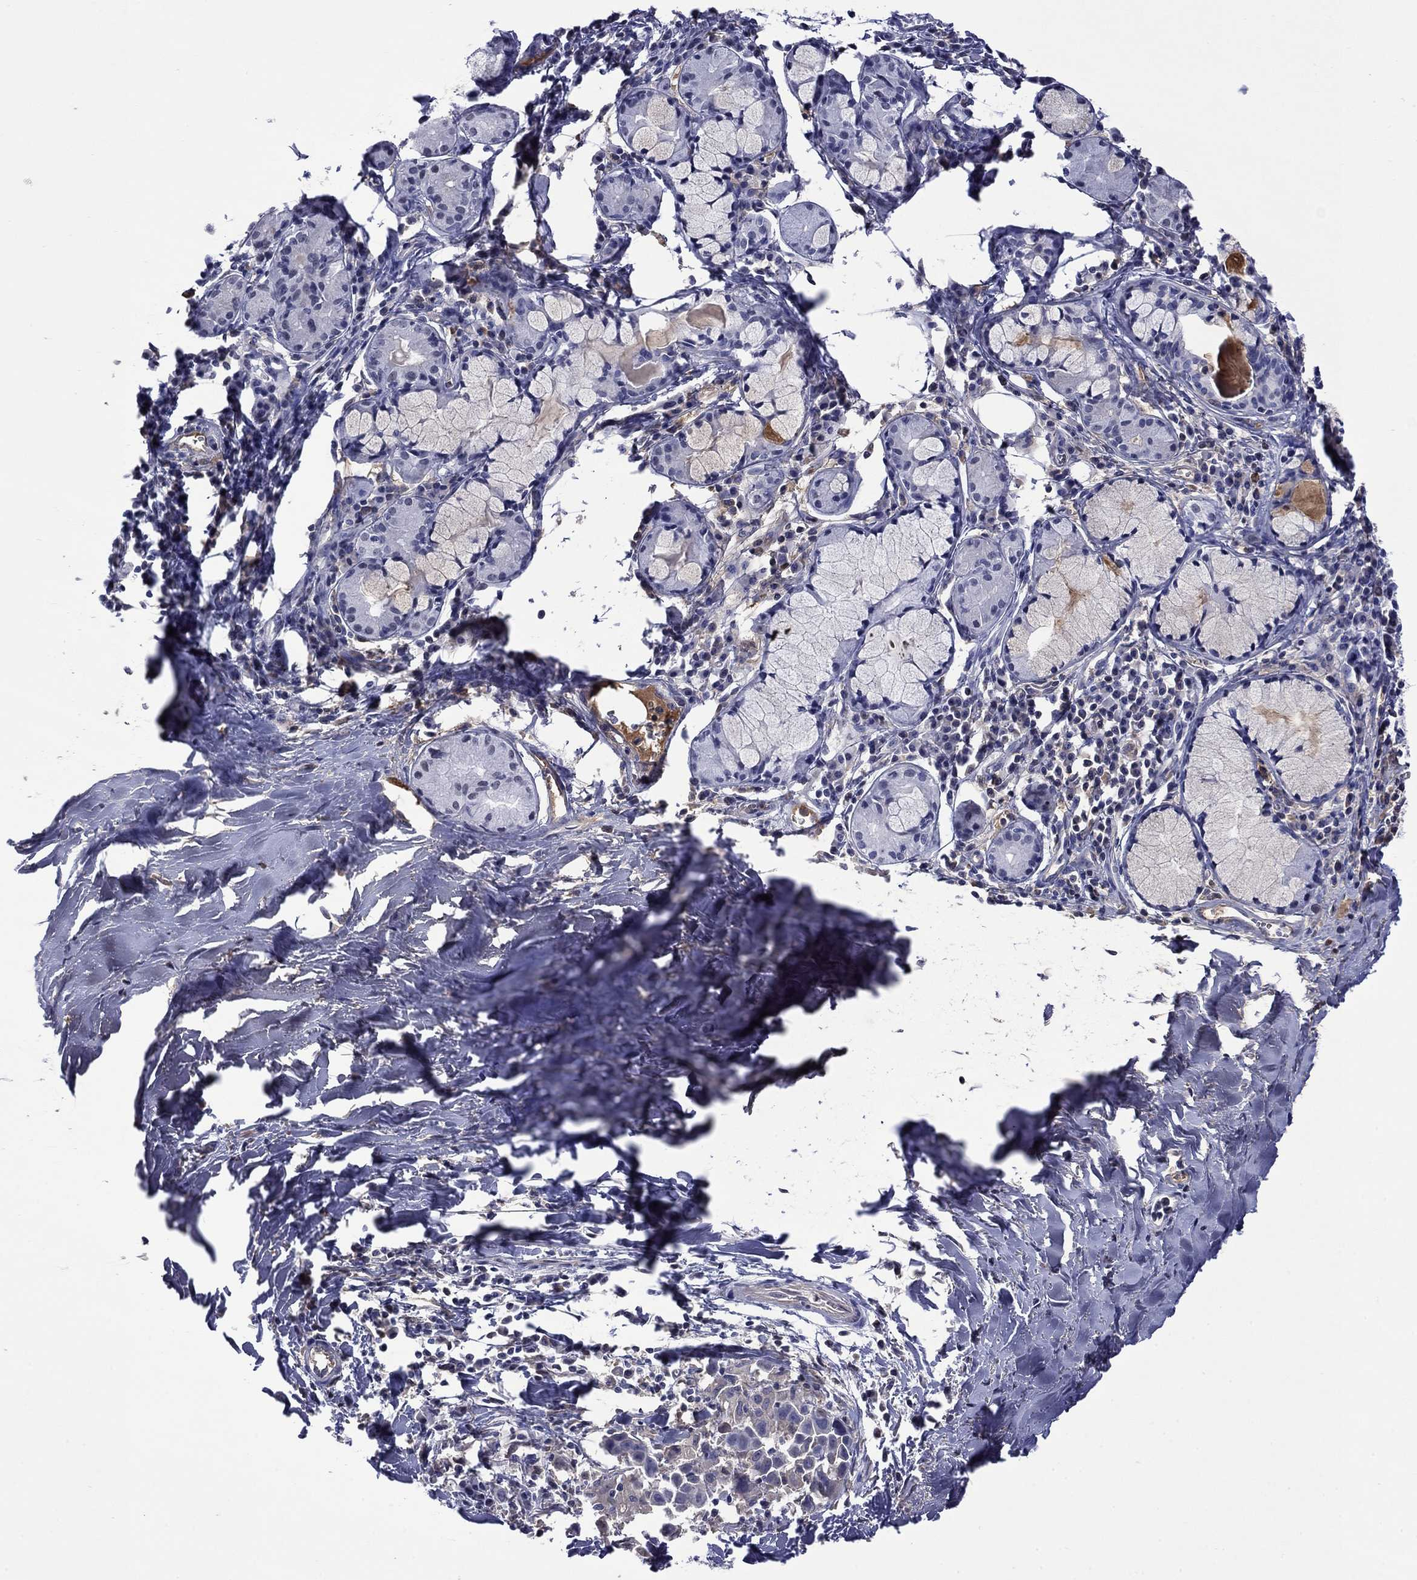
{"staining": {"intensity": "negative", "quantity": "none", "location": "none"}, "tissue": "lung cancer", "cell_type": "Tumor cells", "image_type": "cancer", "snomed": [{"axis": "morphology", "description": "Squamous cell carcinoma, NOS"}, {"axis": "topography", "description": "Lung"}], "caption": "A photomicrograph of lung squamous cell carcinoma stained for a protein demonstrates no brown staining in tumor cells.", "gene": "APOA2", "patient": {"sex": "male", "age": 57}}